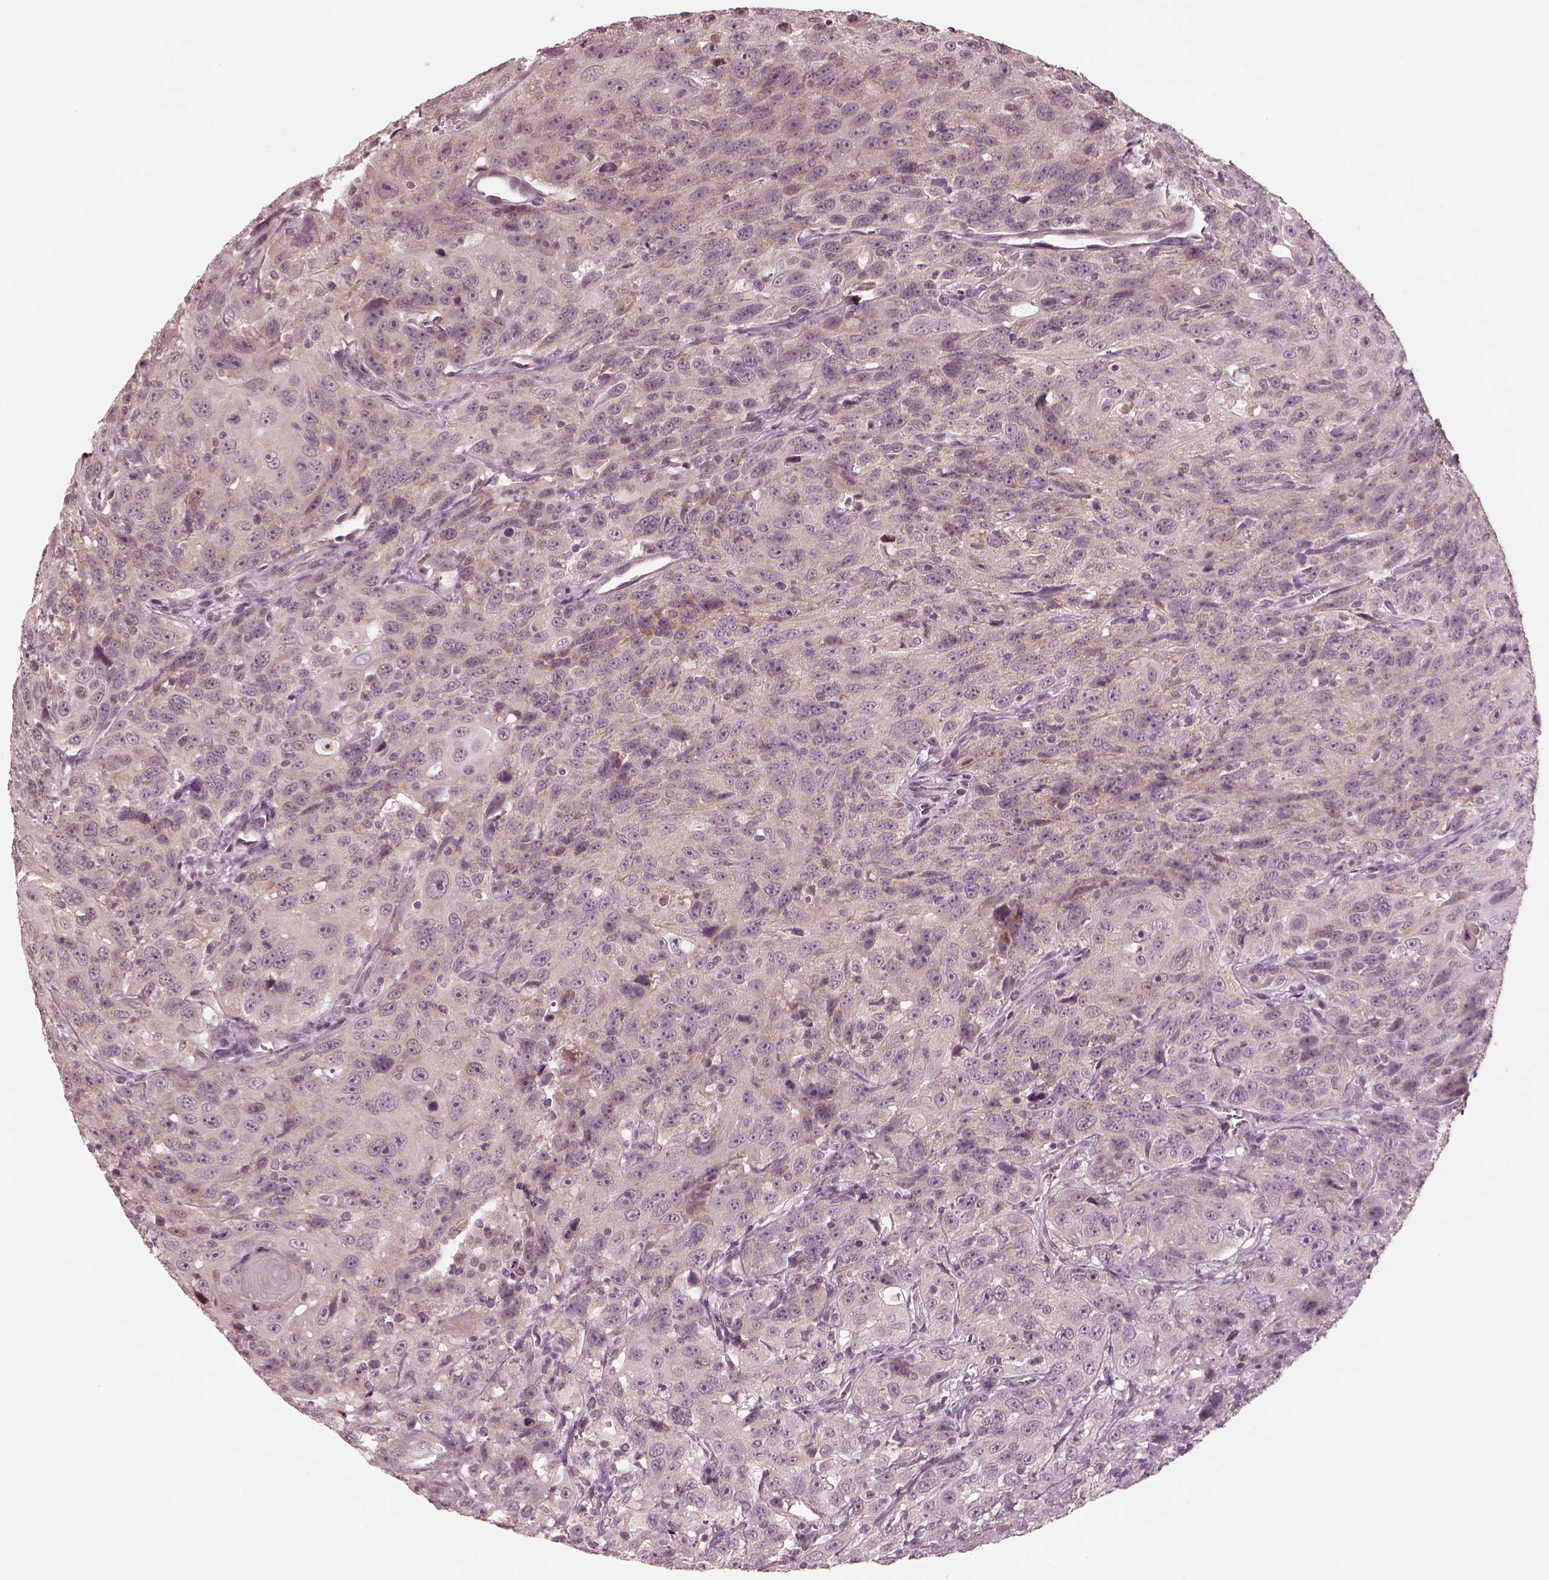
{"staining": {"intensity": "negative", "quantity": "none", "location": "none"}, "tissue": "urothelial cancer", "cell_type": "Tumor cells", "image_type": "cancer", "snomed": [{"axis": "morphology", "description": "Urothelial carcinoma, NOS"}, {"axis": "morphology", "description": "Urothelial carcinoma, High grade"}, {"axis": "topography", "description": "Urinary bladder"}], "caption": "The micrograph shows no significant expression in tumor cells of urothelial cancer.", "gene": "IQCB1", "patient": {"sex": "female", "age": 73}}